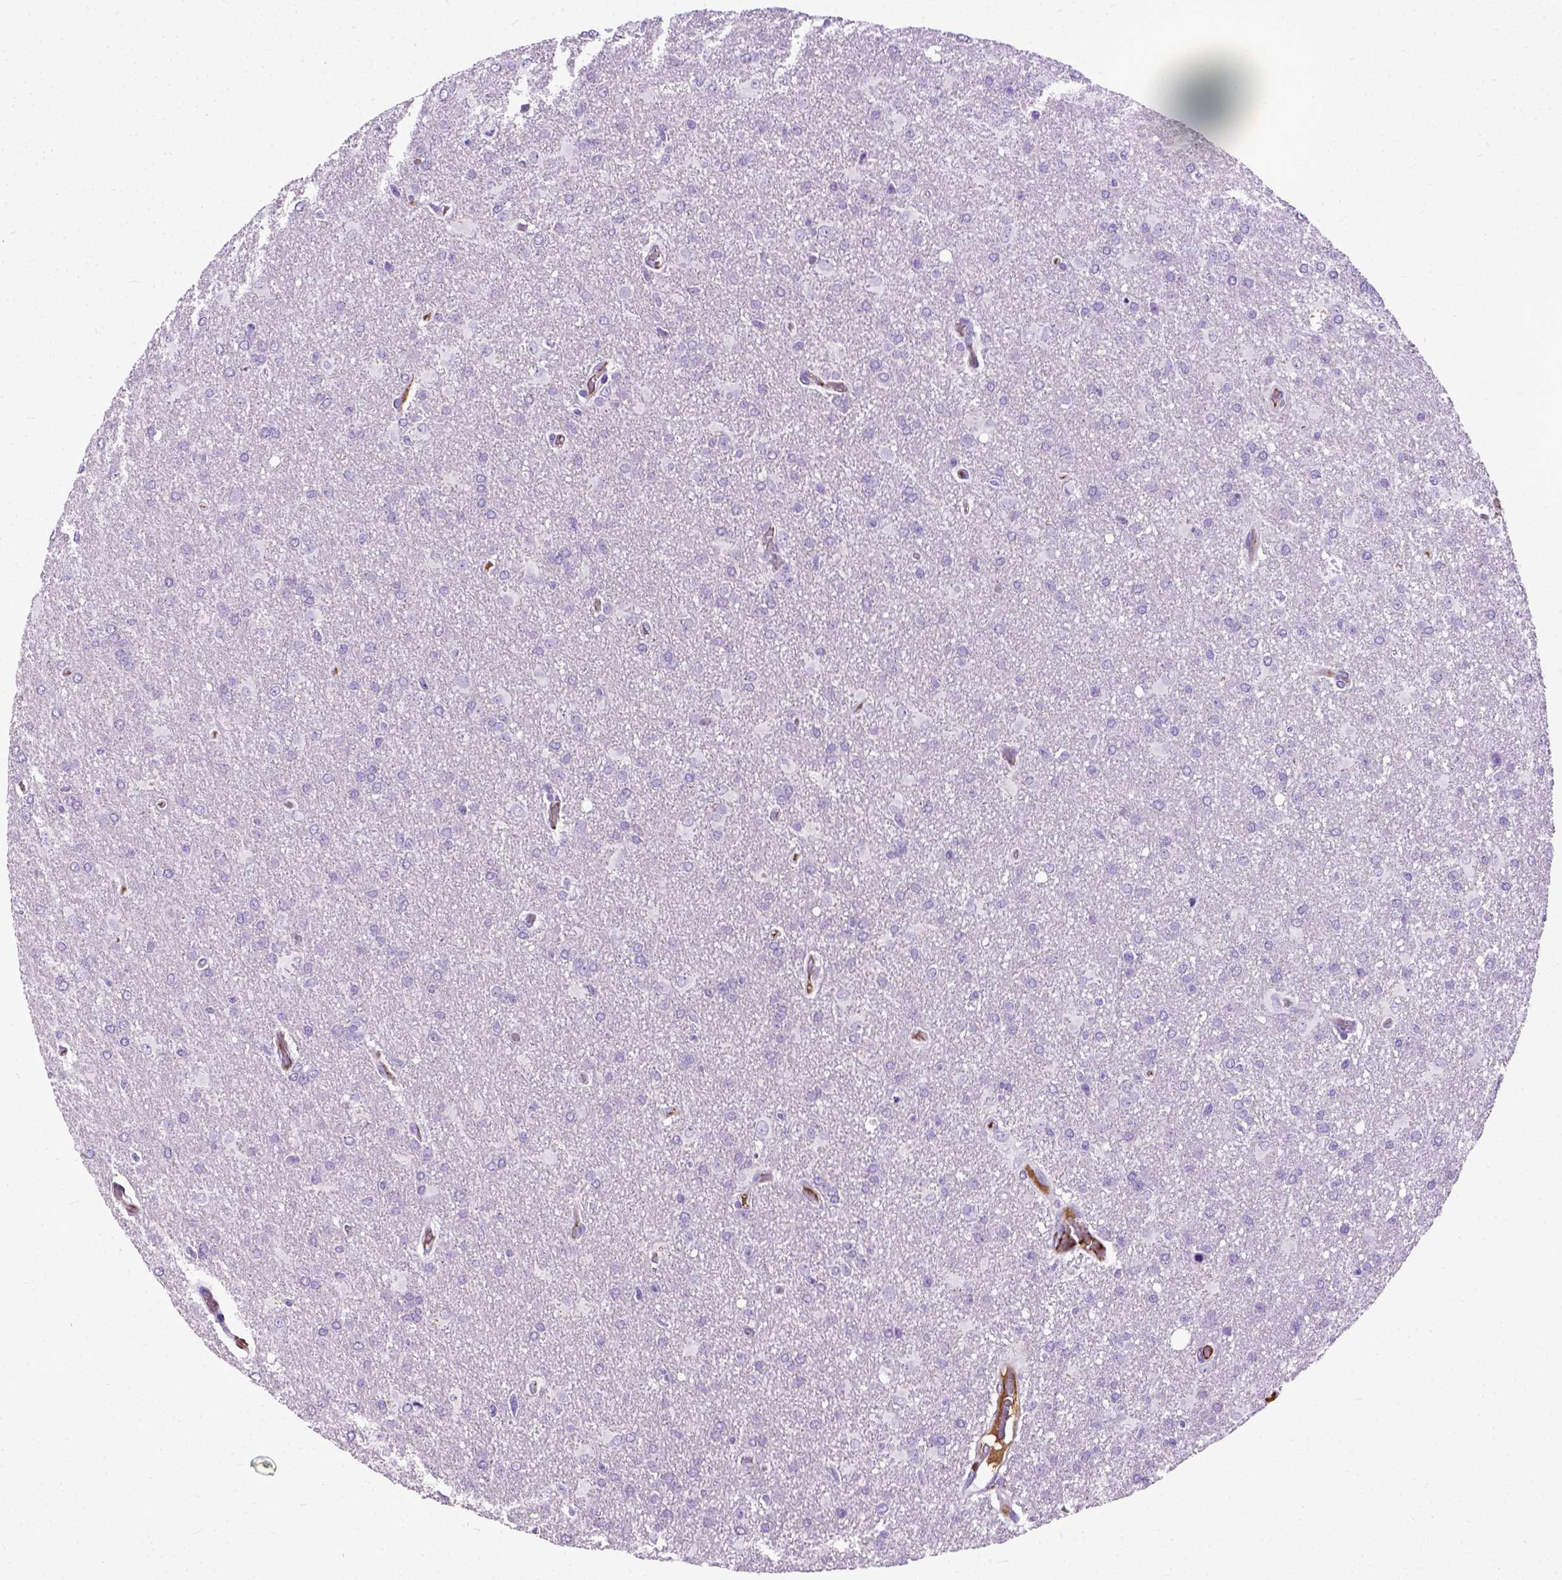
{"staining": {"intensity": "negative", "quantity": "none", "location": "none"}, "tissue": "glioma", "cell_type": "Tumor cells", "image_type": "cancer", "snomed": [{"axis": "morphology", "description": "Glioma, malignant, High grade"}, {"axis": "topography", "description": "Brain"}], "caption": "Human malignant high-grade glioma stained for a protein using immunohistochemistry exhibits no staining in tumor cells.", "gene": "ADAMTS8", "patient": {"sex": "male", "age": 68}}